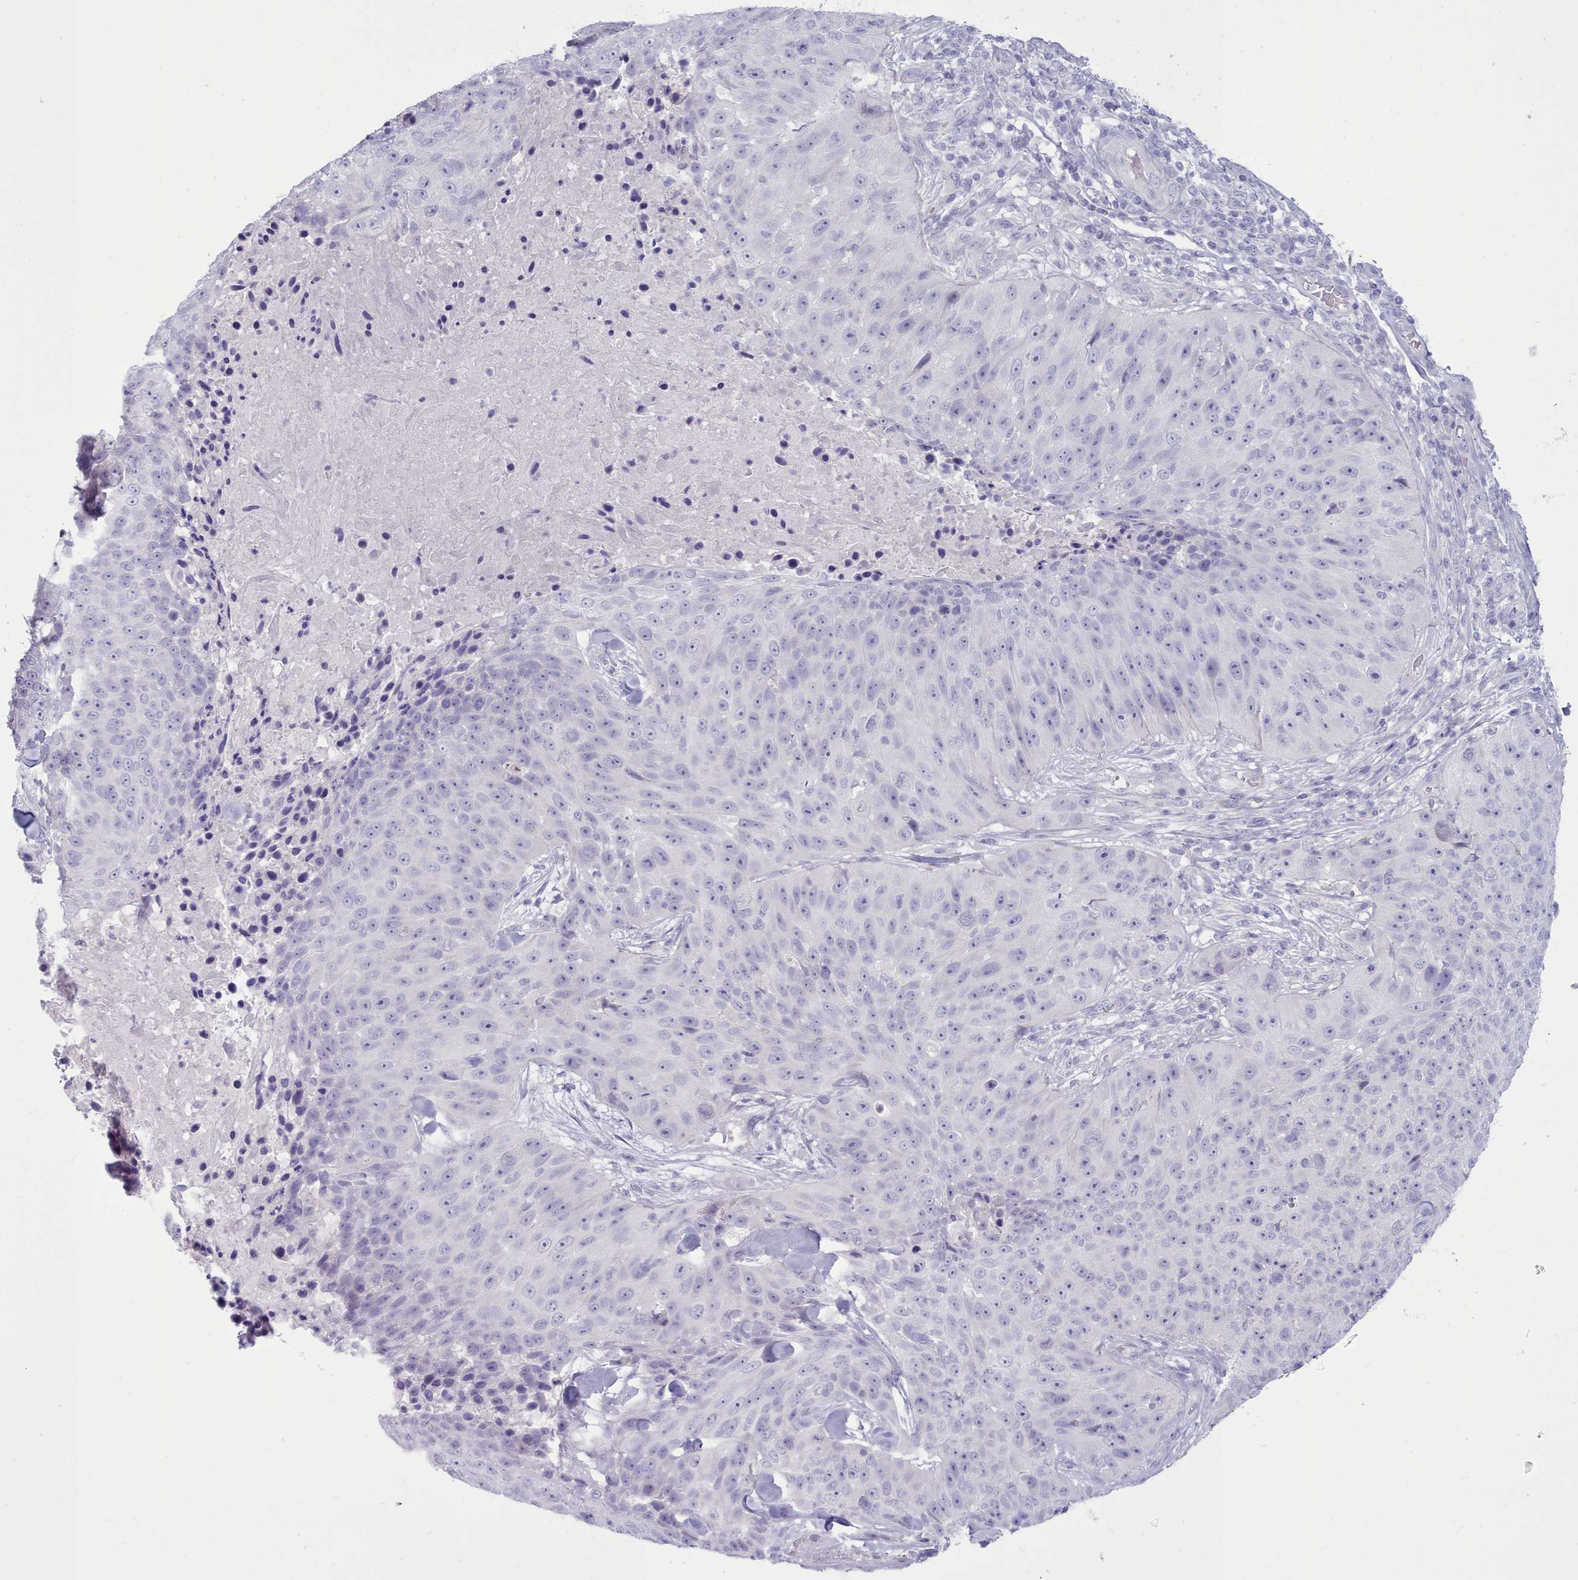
{"staining": {"intensity": "negative", "quantity": "none", "location": "none"}, "tissue": "skin cancer", "cell_type": "Tumor cells", "image_type": "cancer", "snomed": [{"axis": "morphology", "description": "Squamous cell carcinoma, NOS"}, {"axis": "topography", "description": "Skin"}], "caption": "The histopathology image exhibits no significant positivity in tumor cells of skin cancer.", "gene": "TMEM253", "patient": {"sex": "female", "age": 87}}